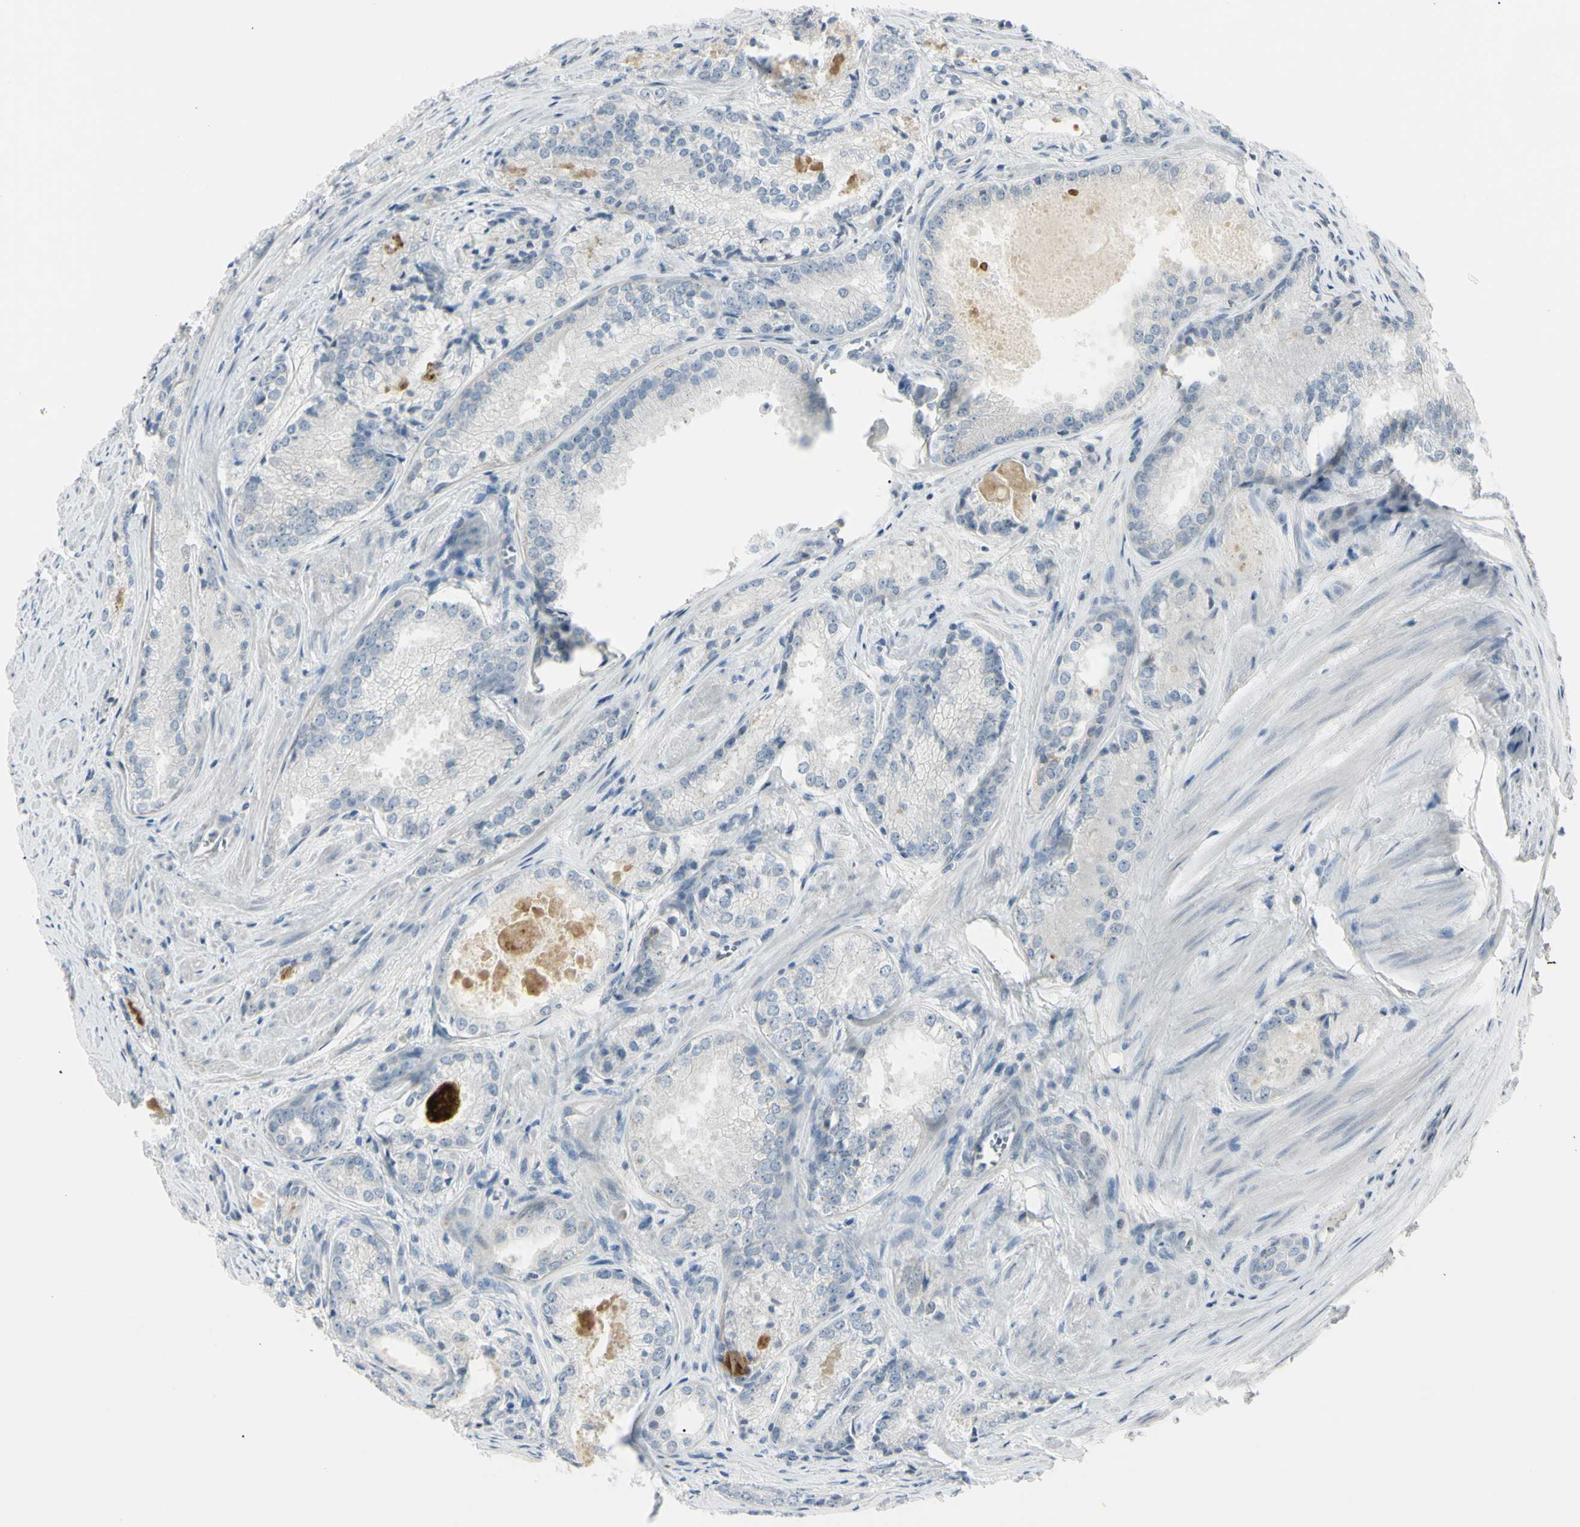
{"staining": {"intensity": "negative", "quantity": "none", "location": "none"}, "tissue": "prostate cancer", "cell_type": "Tumor cells", "image_type": "cancer", "snomed": [{"axis": "morphology", "description": "Adenocarcinoma, Low grade"}, {"axis": "topography", "description": "Prostate"}], "caption": "An IHC photomicrograph of prostate cancer is shown. There is no staining in tumor cells of prostate cancer. (Immunohistochemistry (ihc), brightfield microscopy, high magnification).", "gene": "PIP", "patient": {"sex": "male", "age": 60}}